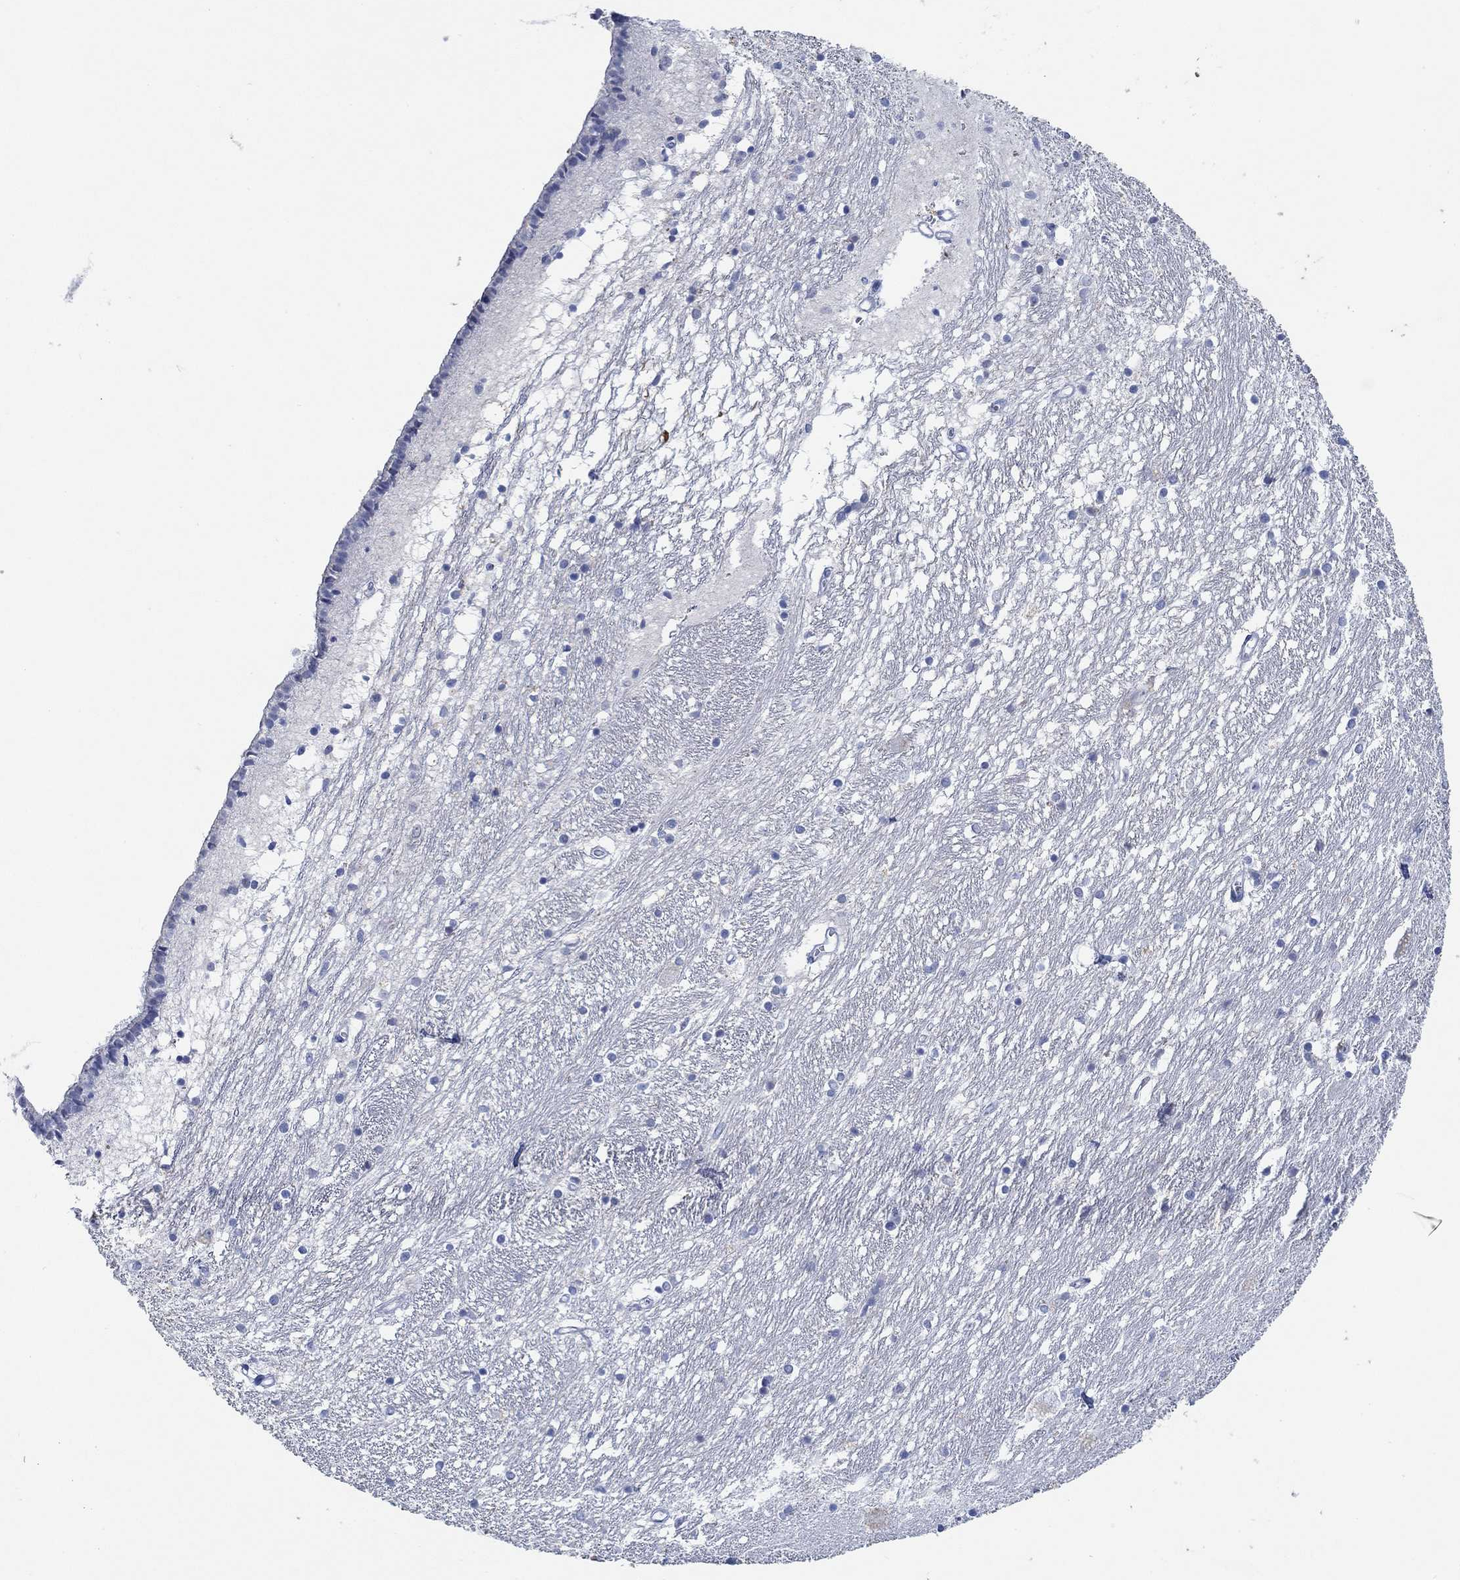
{"staining": {"intensity": "negative", "quantity": "none", "location": "none"}, "tissue": "caudate", "cell_type": "Glial cells", "image_type": "normal", "snomed": [{"axis": "morphology", "description": "Normal tissue, NOS"}, {"axis": "topography", "description": "Lateral ventricle wall"}], "caption": "Histopathology image shows no protein positivity in glial cells of unremarkable caudate.", "gene": "PPP1R17", "patient": {"sex": "female", "age": 71}}